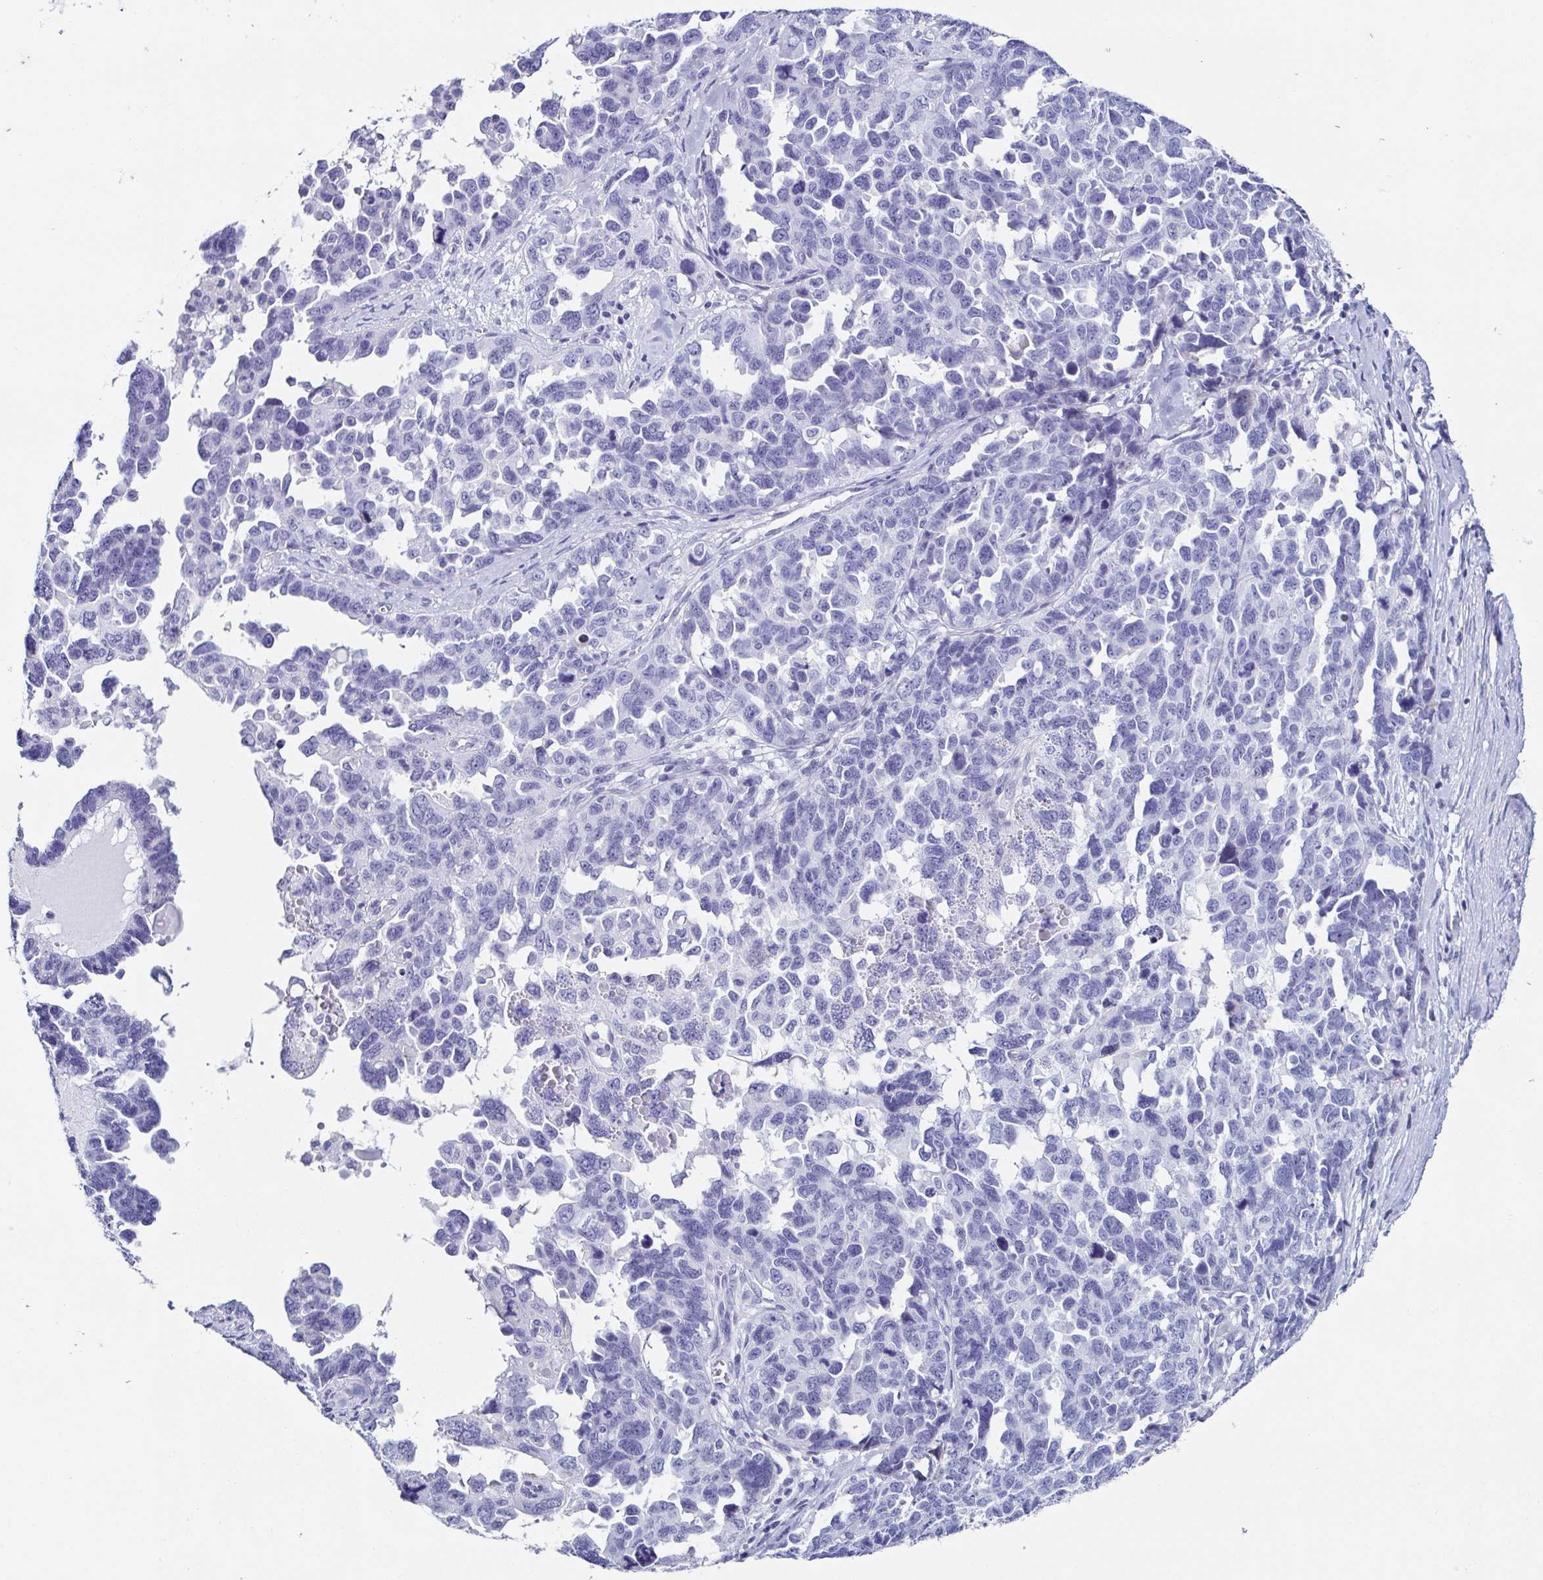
{"staining": {"intensity": "negative", "quantity": "none", "location": "none"}, "tissue": "ovarian cancer", "cell_type": "Tumor cells", "image_type": "cancer", "snomed": [{"axis": "morphology", "description": "Cystadenocarcinoma, serous, NOS"}, {"axis": "topography", "description": "Ovary"}], "caption": "Ovarian cancer was stained to show a protein in brown. There is no significant expression in tumor cells. (DAB immunohistochemistry, high magnification).", "gene": "TNNT2", "patient": {"sex": "female", "age": 69}}